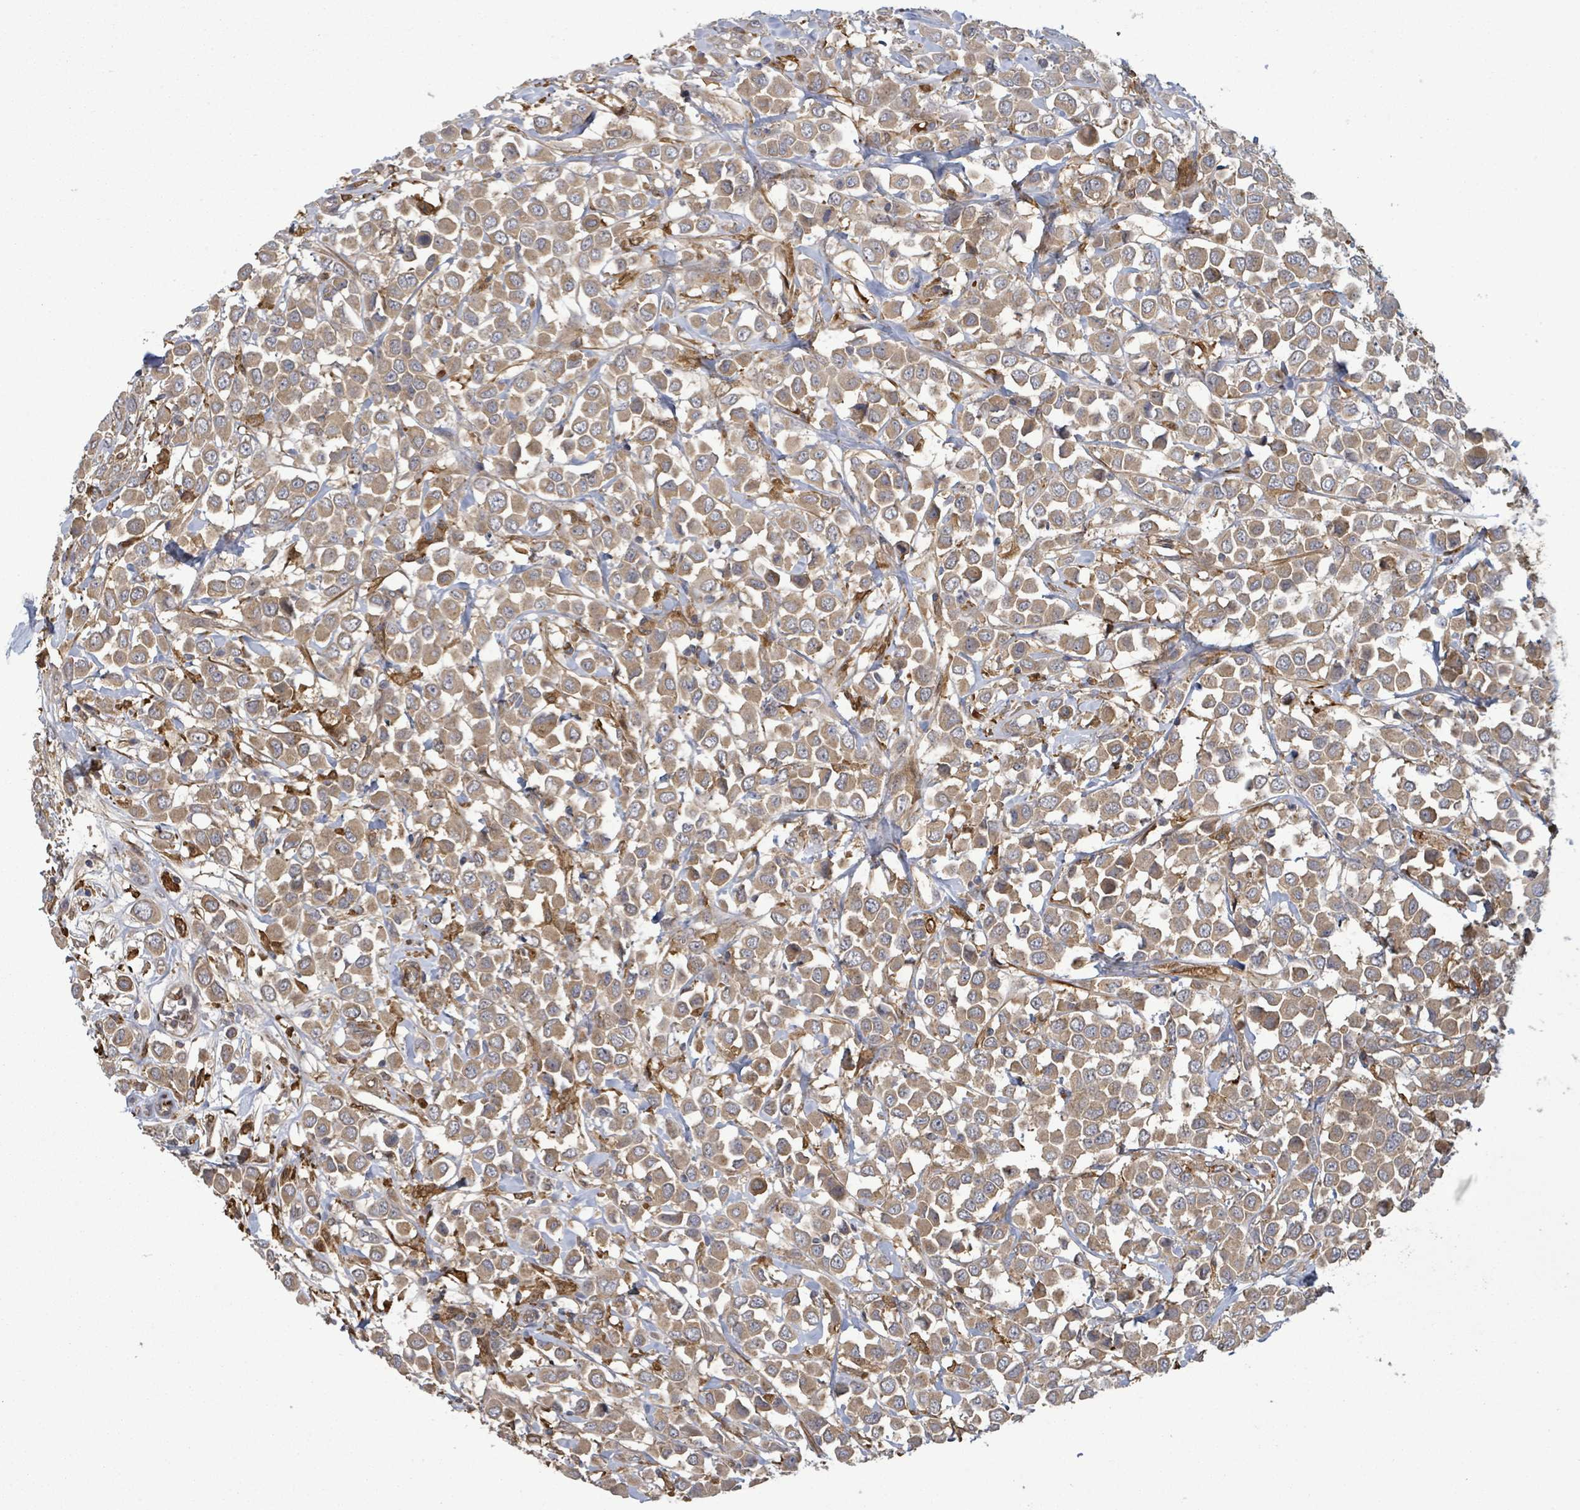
{"staining": {"intensity": "moderate", "quantity": ">75%", "location": "cytoplasmic/membranous"}, "tissue": "breast cancer", "cell_type": "Tumor cells", "image_type": "cancer", "snomed": [{"axis": "morphology", "description": "Duct carcinoma"}, {"axis": "topography", "description": "Breast"}], "caption": "Approximately >75% of tumor cells in breast cancer reveal moderate cytoplasmic/membranous protein positivity as visualized by brown immunohistochemical staining.", "gene": "MAP3K6", "patient": {"sex": "female", "age": 61}}